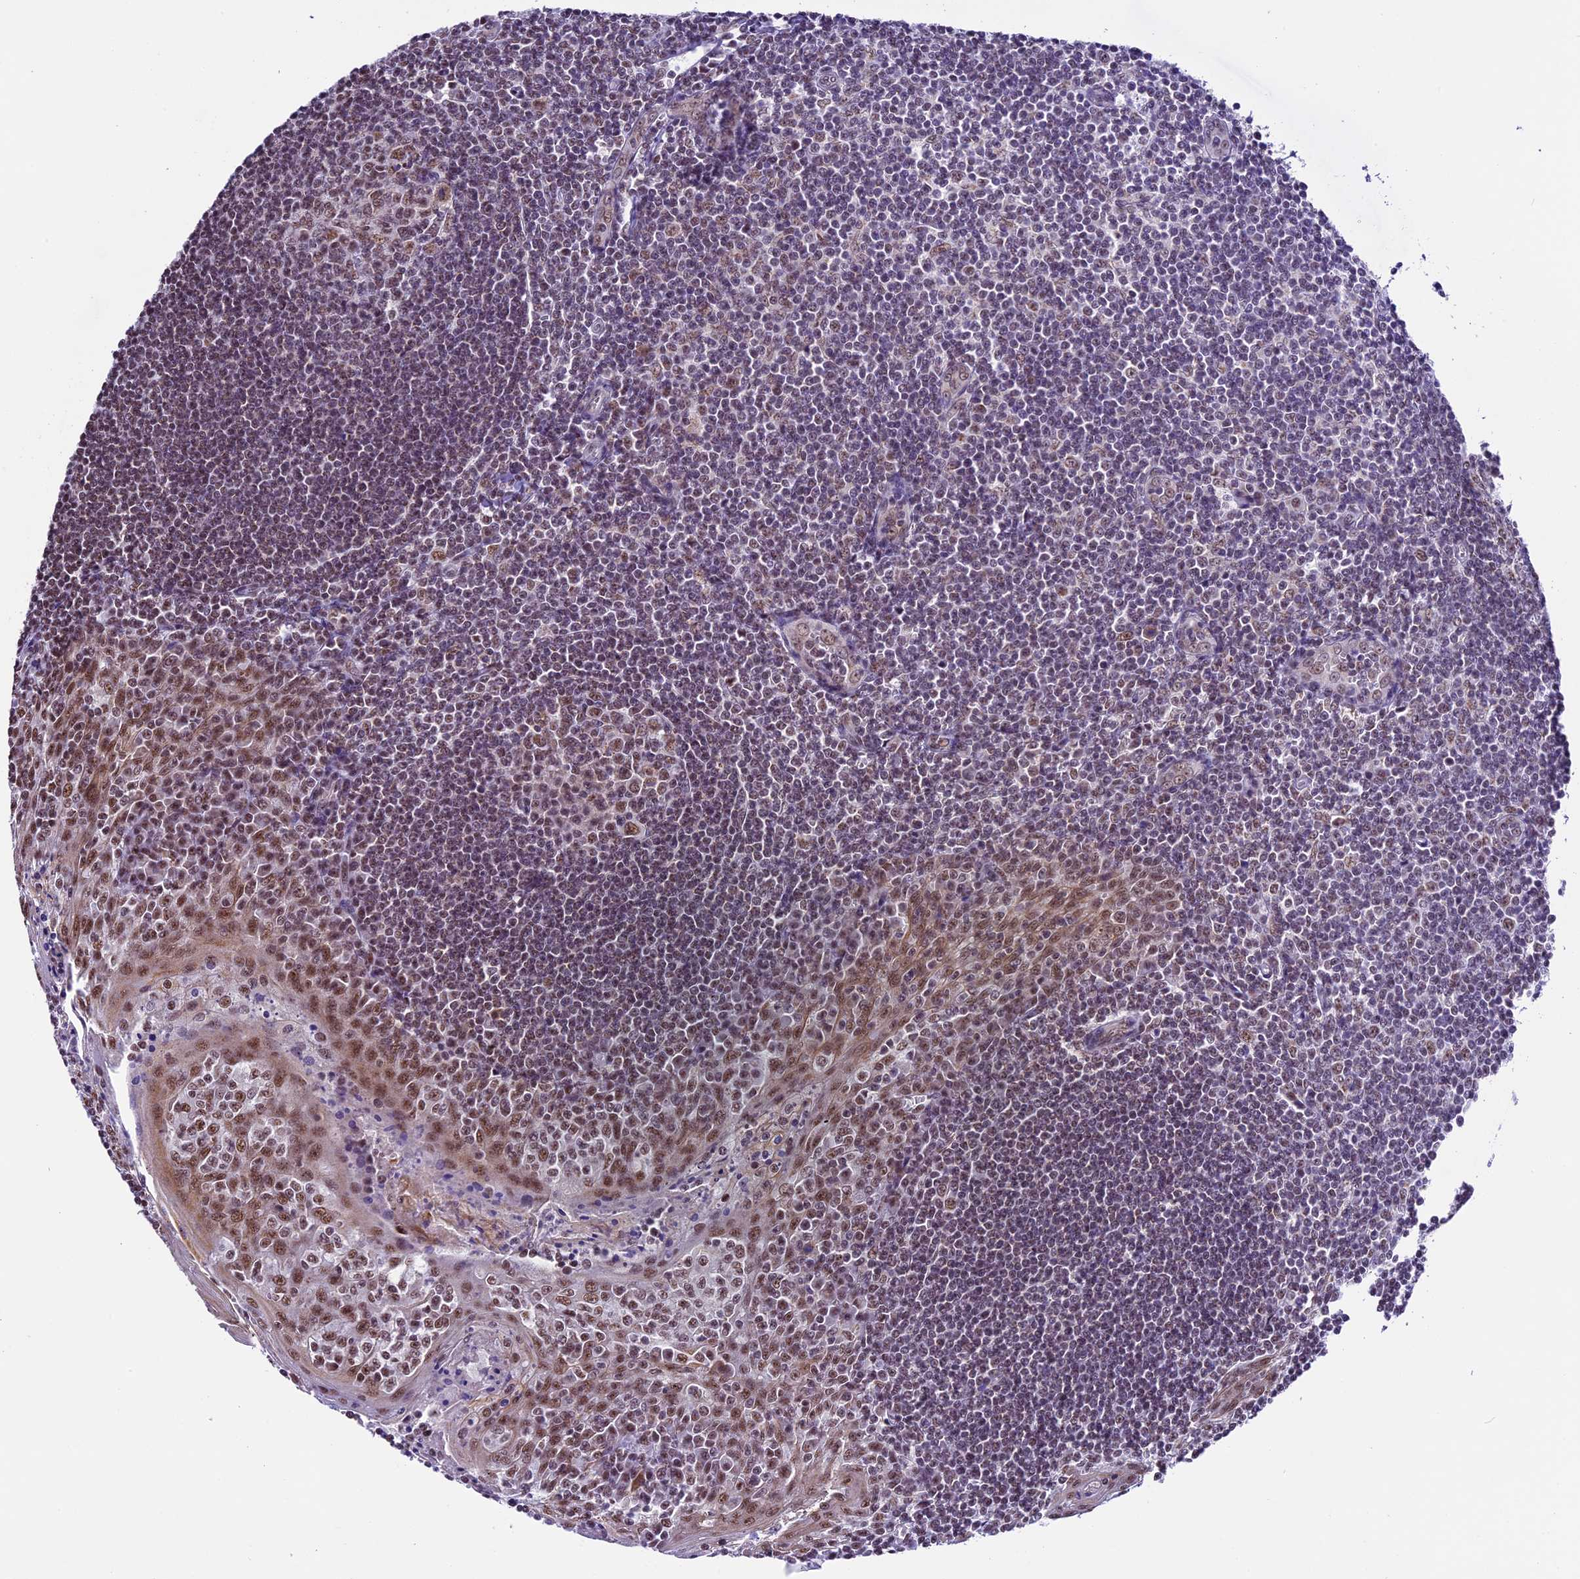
{"staining": {"intensity": "moderate", "quantity": ">75%", "location": "nuclear"}, "tissue": "tonsil", "cell_type": "Germinal center cells", "image_type": "normal", "snomed": [{"axis": "morphology", "description": "Normal tissue, NOS"}, {"axis": "topography", "description": "Tonsil"}], "caption": "Immunohistochemical staining of benign tonsil reveals >75% levels of moderate nuclear protein expression in approximately >75% of germinal center cells.", "gene": "CARS2", "patient": {"sex": "male", "age": 27}}